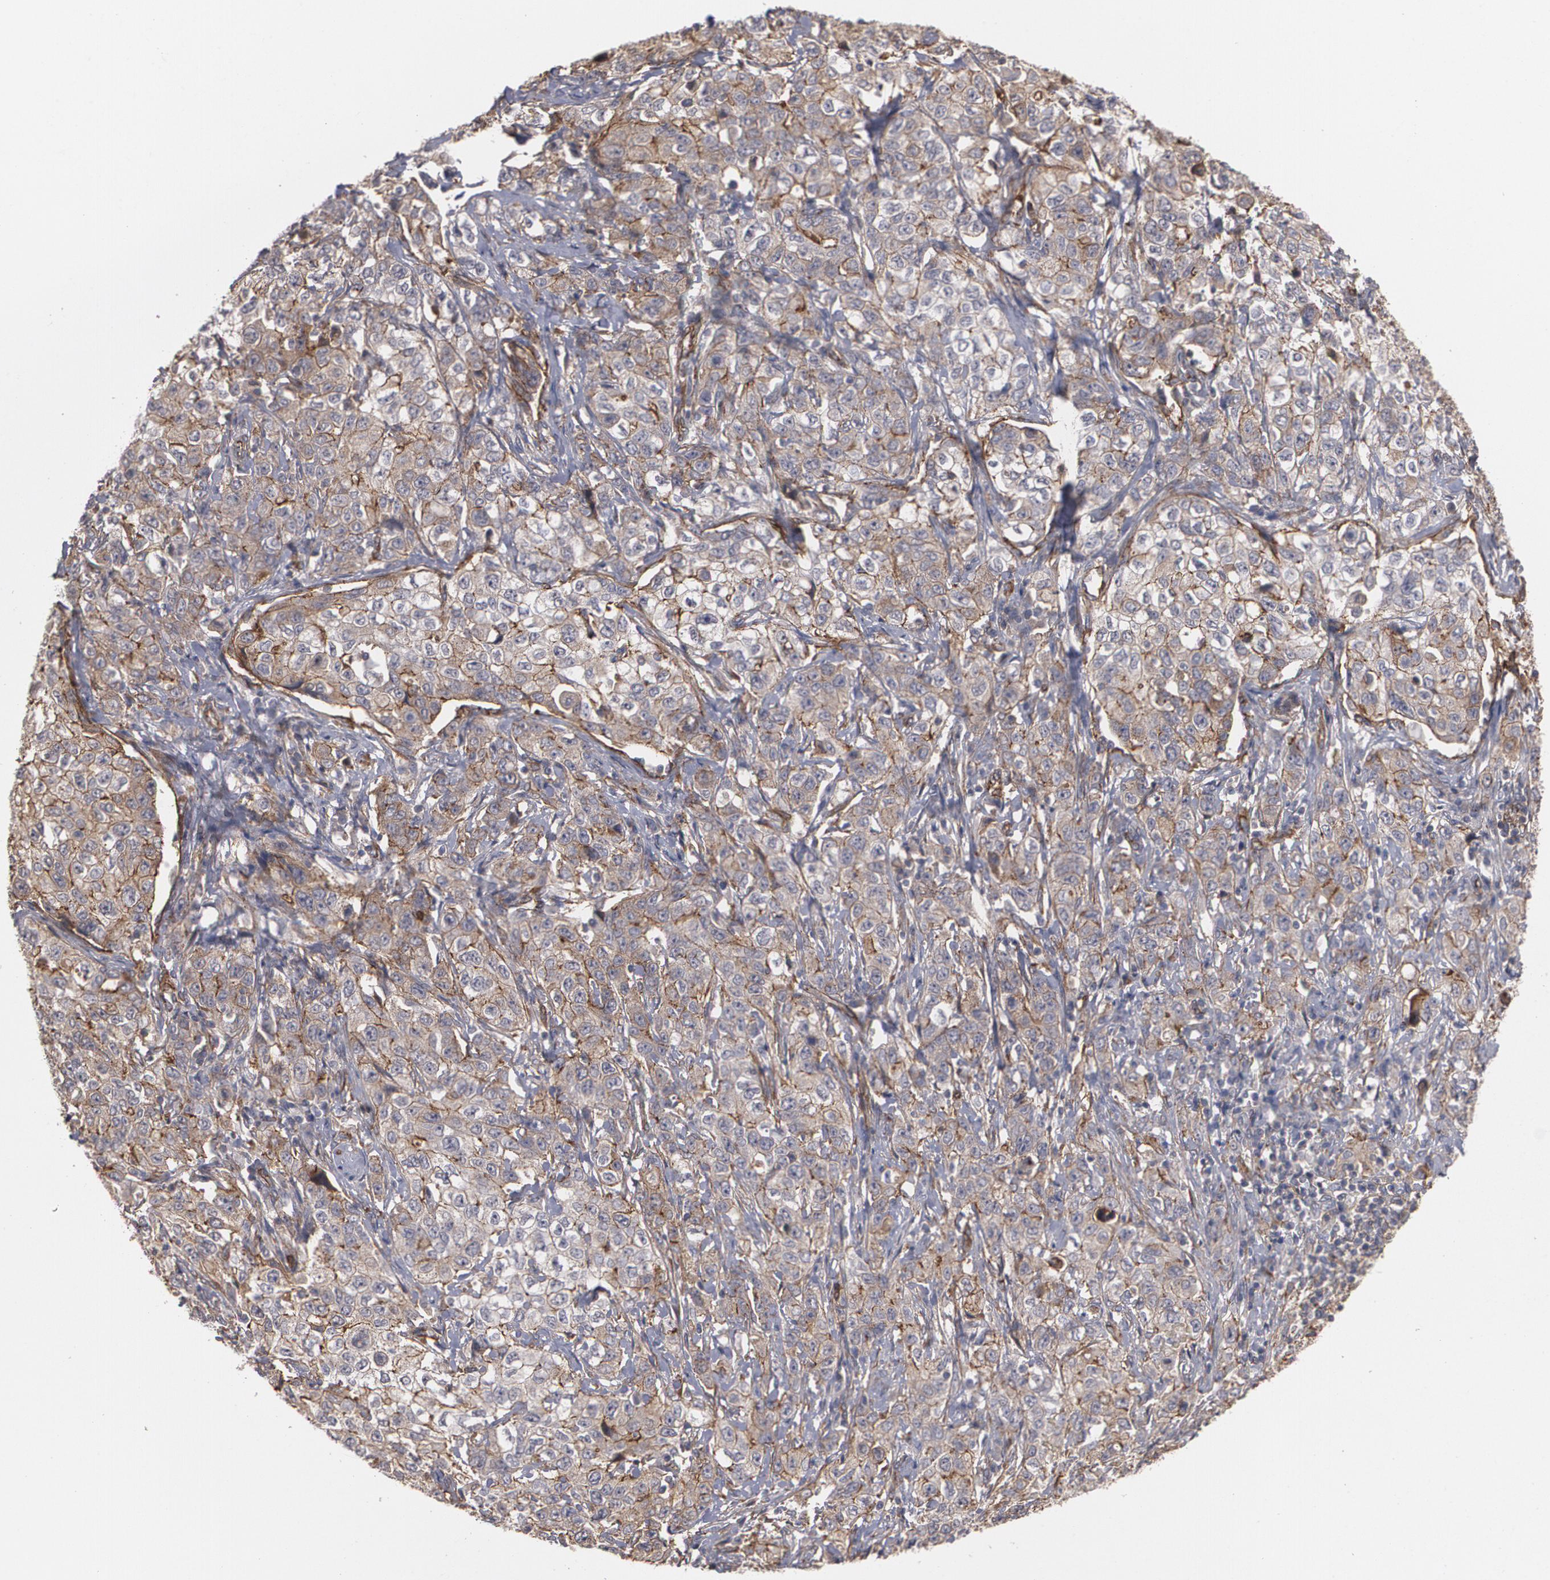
{"staining": {"intensity": "moderate", "quantity": ">75%", "location": "cytoplasmic/membranous"}, "tissue": "stomach cancer", "cell_type": "Tumor cells", "image_type": "cancer", "snomed": [{"axis": "morphology", "description": "Adenocarcinoma, NOS"}, {"axis": "topography", "description": "Stomach"}], "caption": "Stomach cancer (adenocarcinoma) tissue exhibits moderate cytoplasmic/membranous positivity in about >75% of tumor cells Nuclei are stained in blue.", "gene": "TJP1", "patient": {"sex": "male", "age": 48}}